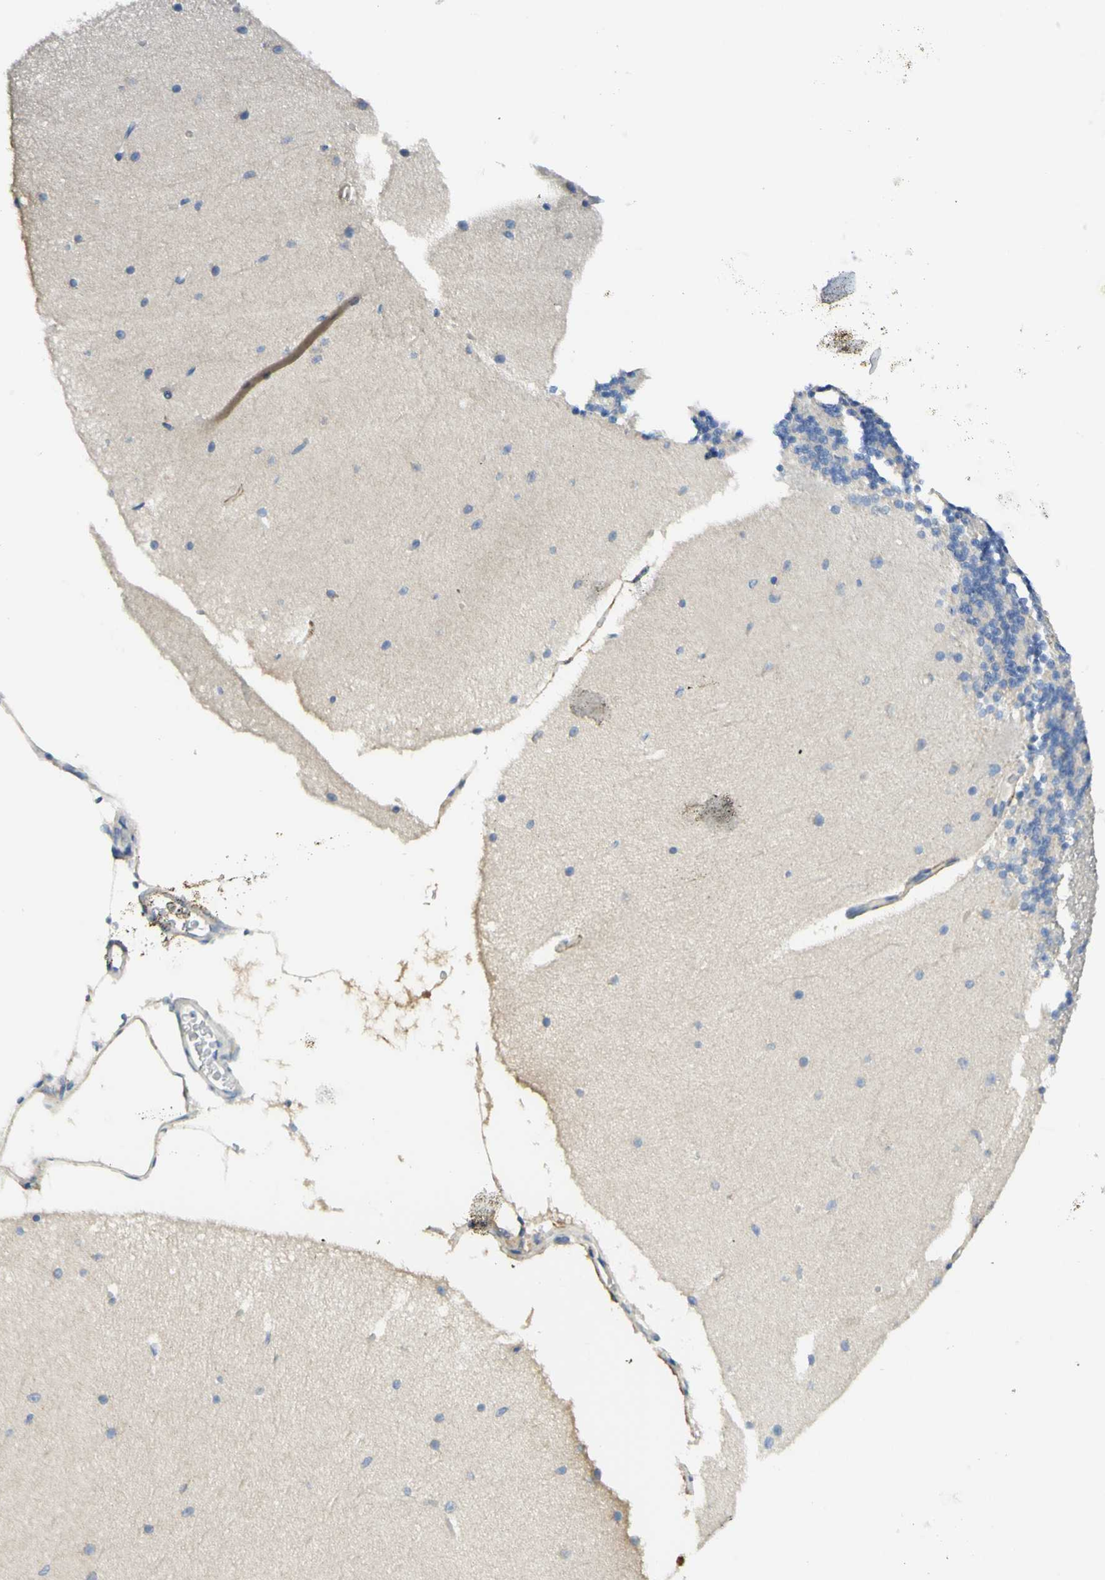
{"staining": {"intensity": "negative", "quantity": "none", "location": "none"}, "tissue": "cerebellum", "cell_type": "Cells in granular layer", "image_type": "normal", "snomed": [{"axis": "morphology", "description": "Normal tissue, NOS"}, {"axis": "topography", "description": "Cerebellum"}], "caption": "The micrograph shows no significant staining in cells in granular layer of cerebellum.", "gene": "GCNT3", "patient": {"sex": "female", "age": 54}}